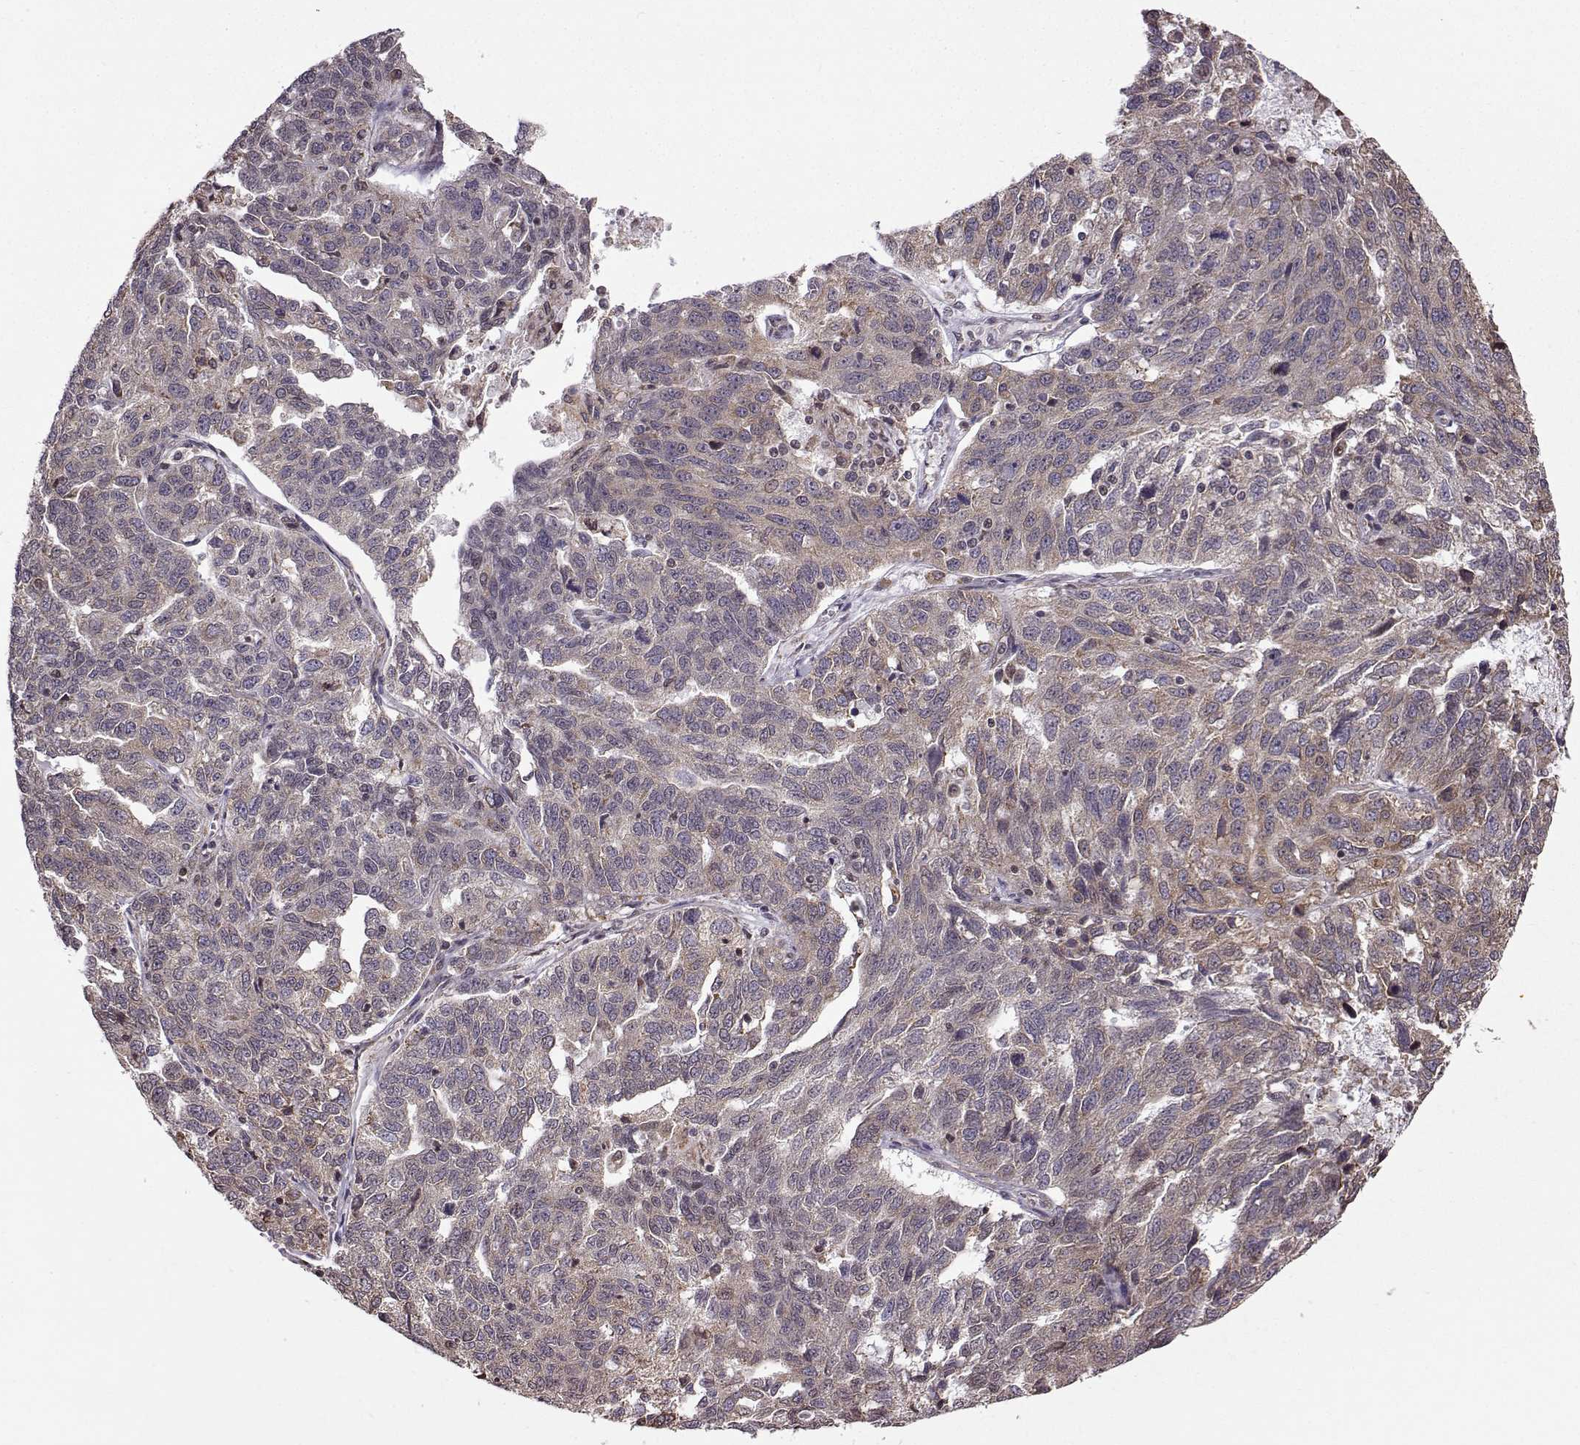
{"staining": {"intensity": "negative", "quantity": "none", "location": "none"}, "tissue": "ovarian cancer", "cell_type": "Tumor cells", "image_type": "cancer", "snomed": [{"axis": "morphology", "description": "Cystadenocarcinoma, serous, NOS"}, {"axis": "topography", "description": "Ovary"}], "caption": "An IHC photomicrograph of ovarian serous cystadenocarcinoma is shown. There is no staining in tumor cells of ovarian serous cystadenocarcinoma. (Stains: DAB IHC with hematoxylin counter stain, Microscopy: brightfield microscopy at high magnification).", "gene": "EZH1", "patient": {"sex": "female", "age": 71}}